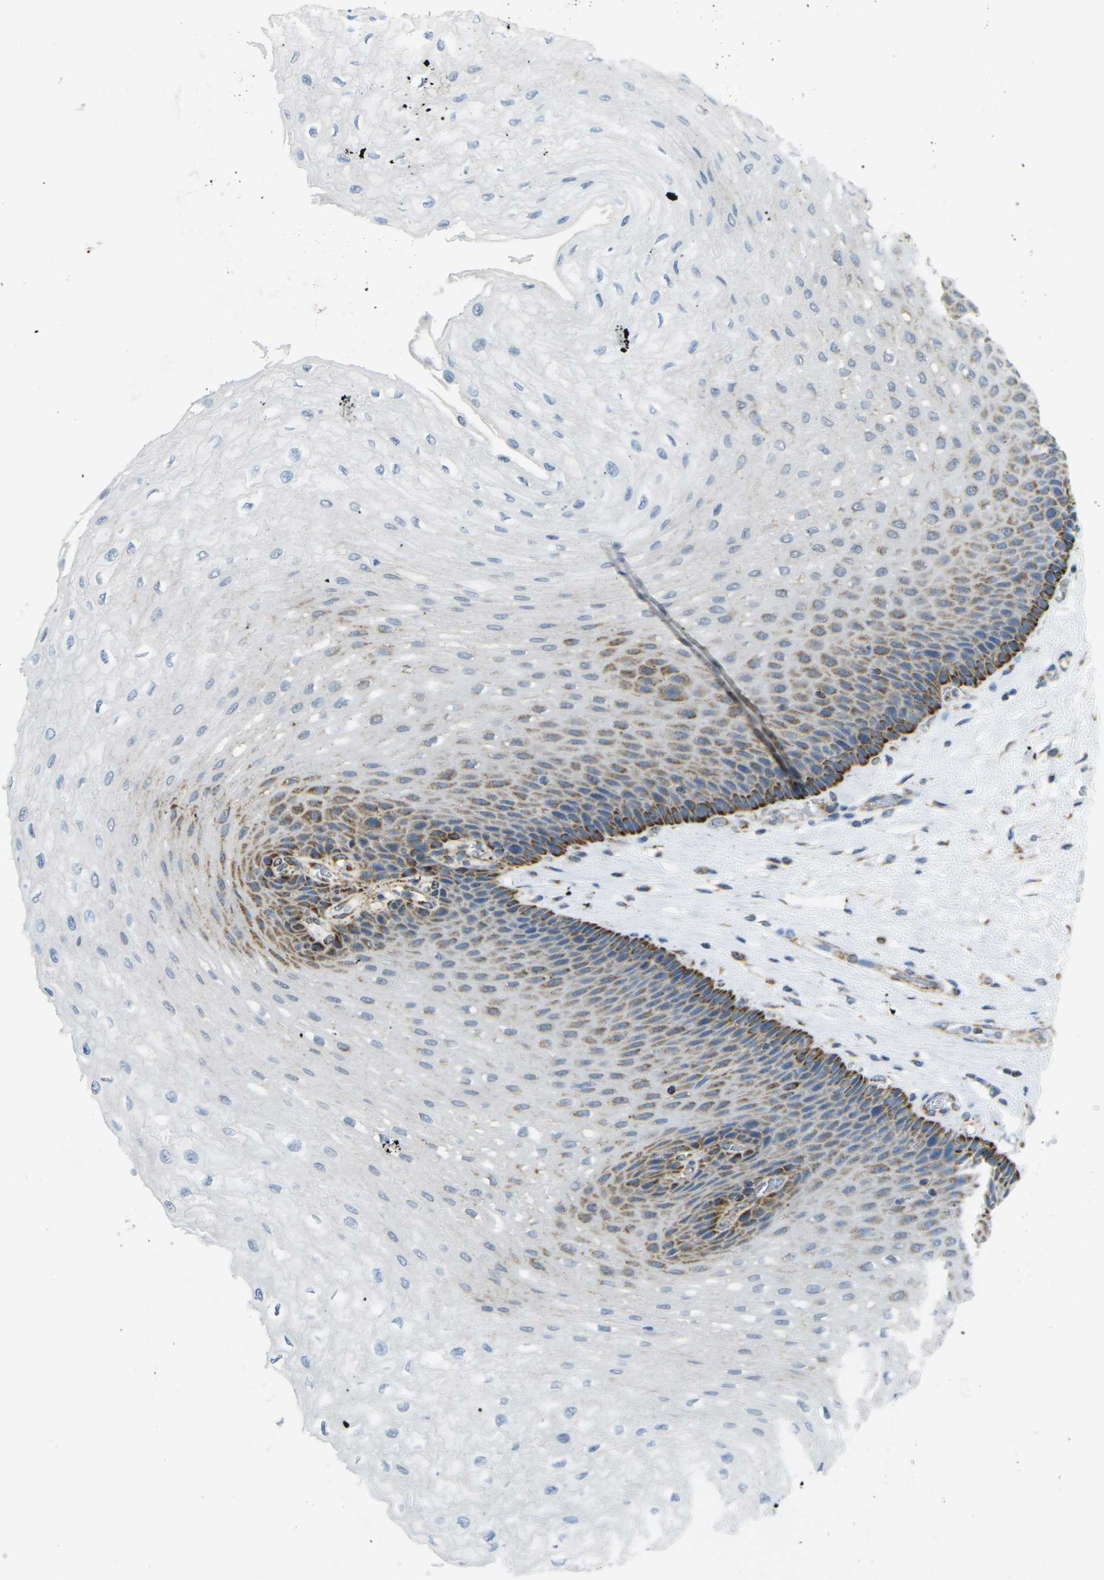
{"staining": {"intensity": "strong", "quantity": "<25%", "location": "cytoplasmic/membranous"}, "tissue": "esophagus", "cell_type": "Squamous epithelial cells", "image_type": "normal", "snomed": [{"axis": "morphology", "description": "Normal tissue, NOS"}, {"axis": "topography", "description": "Esophagus"}], "caption": "Squamous epithelial cells show strong cytoplasmic/membranous staining in about <25% of cells in unremarkable esophagus.", "gene": "CYB5R1", "patient": {"sex": "female", "age": 72}}